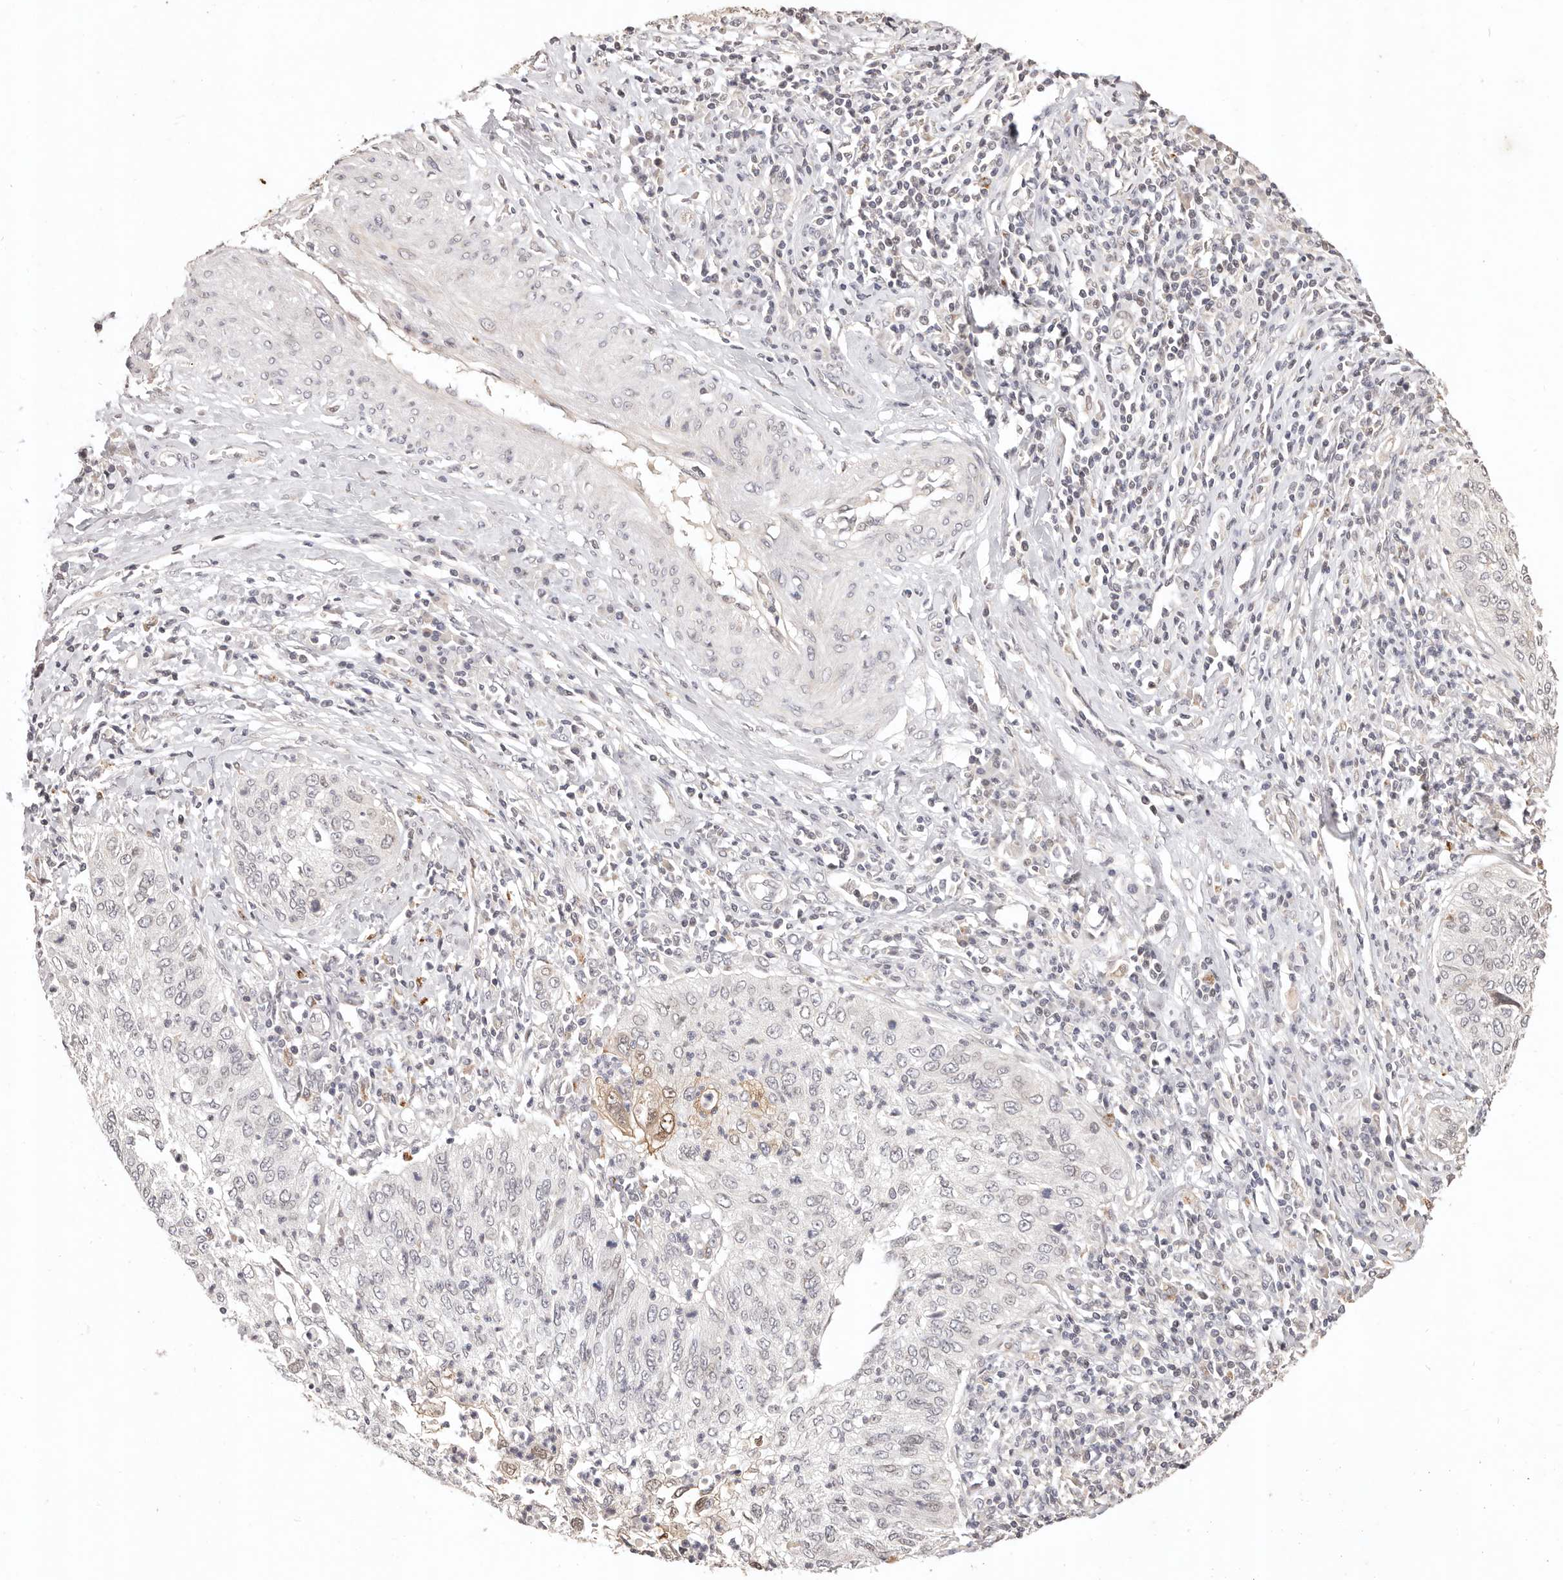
{"staining": {"intensity": "moderate", "quantity": "<25%", "location": "cytoplasmic/membranous"}, "tissue": "cervical cancer", "cell_type": "Tumor cells", "image_type": "cancer", "snomed": [{"axis": "morphology", "description": "Squamous cell carcinoma, NOS"}, {"axis": "topography", "description": "Cervix"}], "caption": "DAB immunohistochemical staining of human cervical squamous cell carcinoma shows moderate cytoplasmic/membranous protein positivity in approximately <25% of tumor cells.", "gene": "KIF9", "patient": {"sex": "female", "age": 30}}